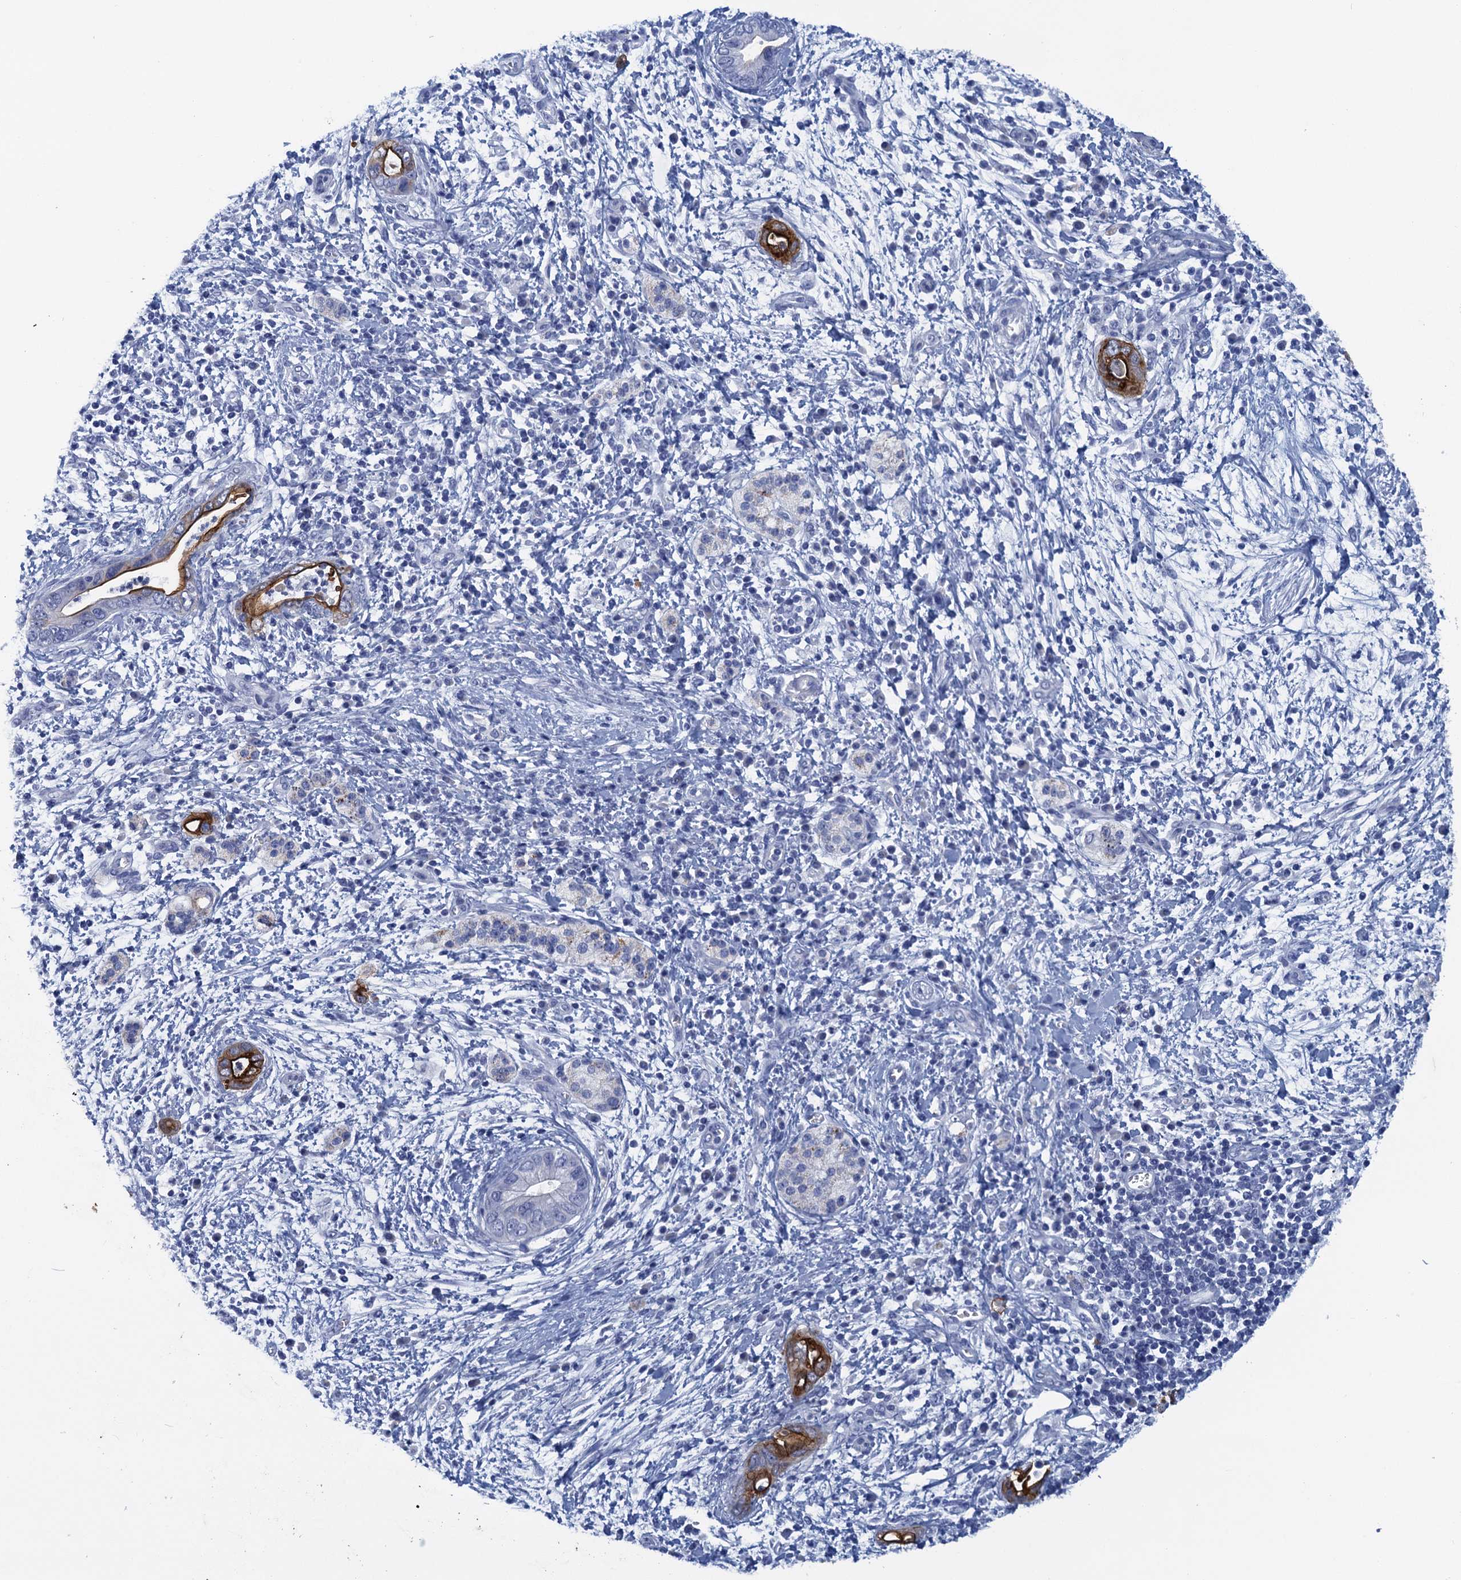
{"staining": {"intensity": "strong", "quantity": "<25%", "location": "cytoplasmic/membranous"}, "tissue": "pancreatic cancer", "cell_type": "Tumor cells", "image_type": "cancer", "snomed": [{"axis": "morphology", "description": "Adenocarcinoma, NOS"}, {"axis": "topography", "description": "Pancreas"}], "caption": "DAB (3,3'-diaminobenzidine) immunohistochemical staining of human adenocarcinoma (pancreatic) demonstrates strong cytoplasmic/membranous protein positivity in about <25% of tumor cells.", "gene": "SCEL", "patient": {"sex": "male", "age": 75}}